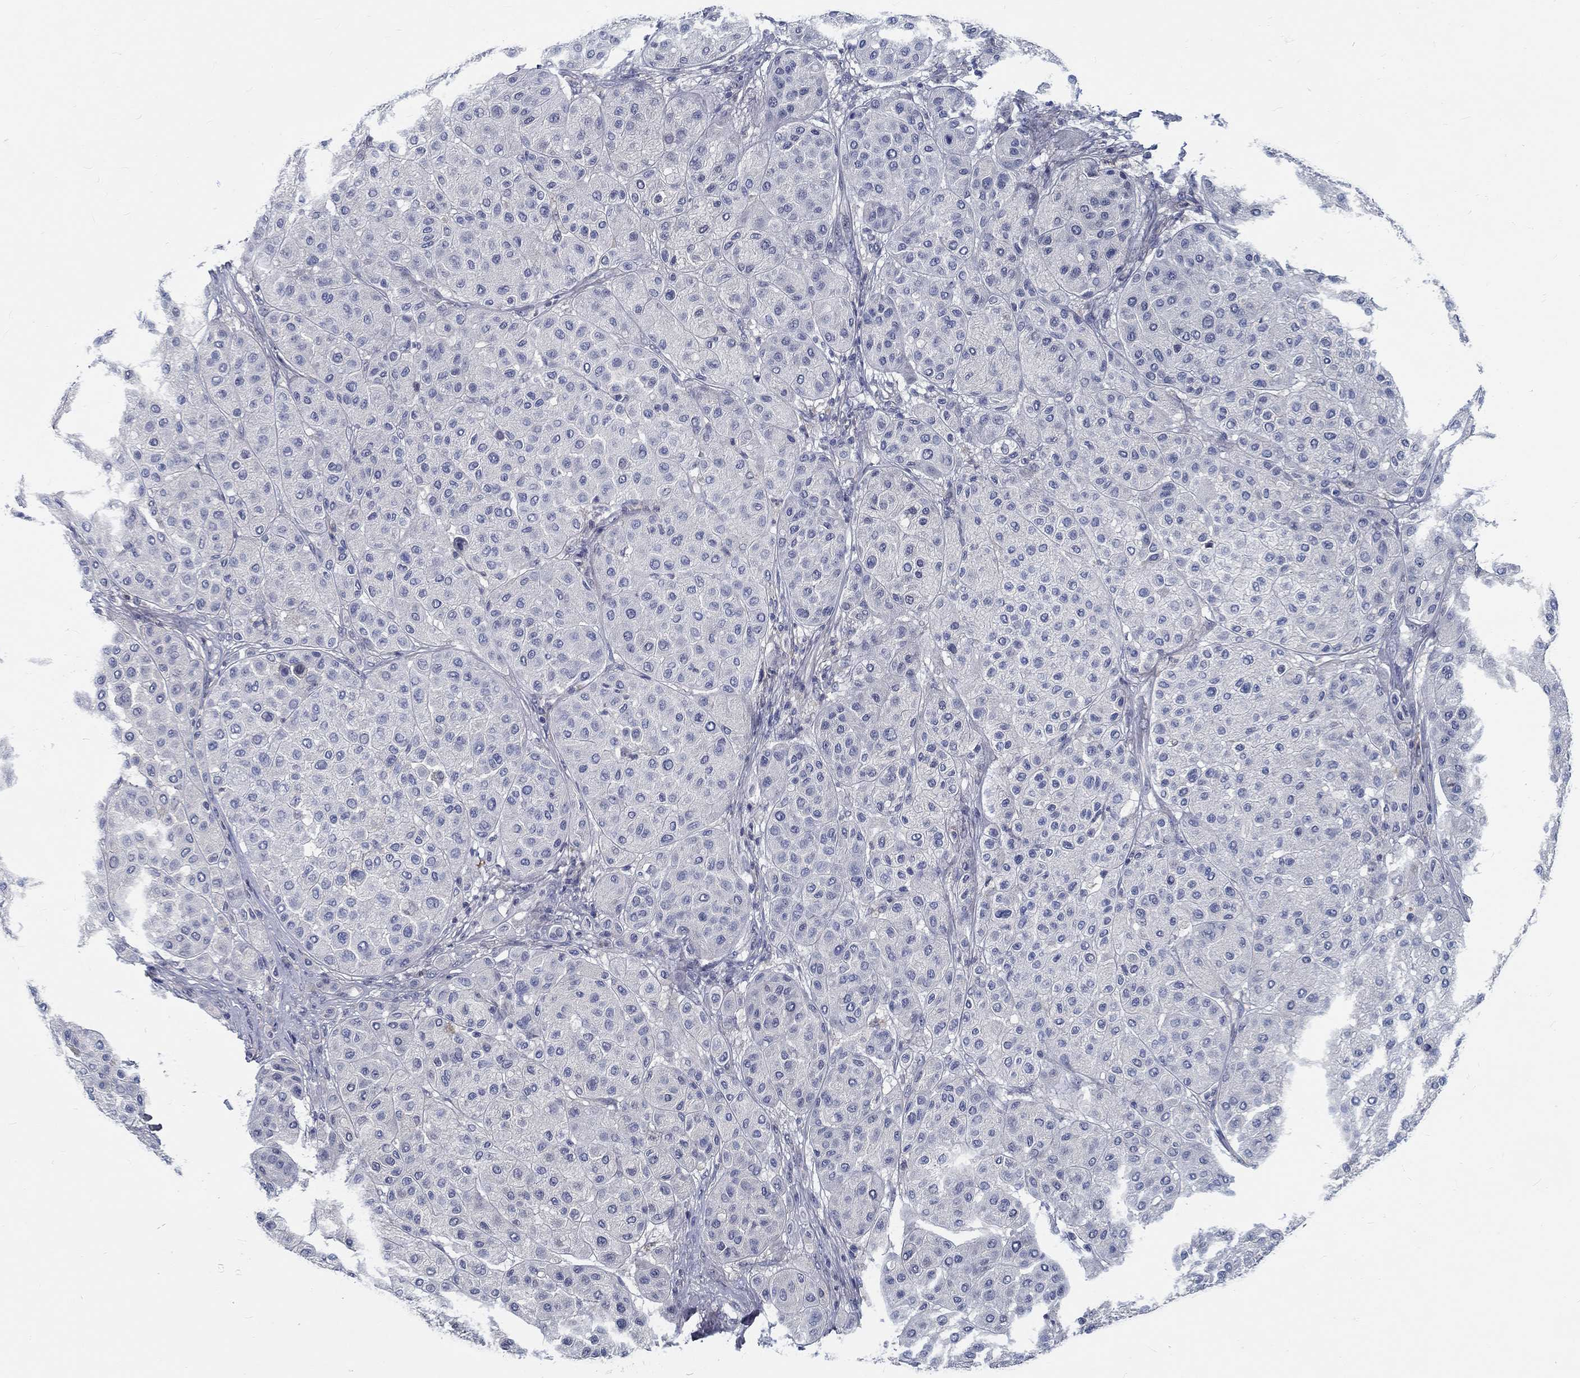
{"staining": {"intensity": "negative", "quantity": "none", "location": "none"}, "tissue": "melanoma", "cell_type": "Tumor cells", "image_type": "cancer", "snomed": [{"axis": "morphology", "description": "Malignant melanoma, Metastatic site"}, {"axis": "topography", "description": "Smooth muscle"}], "caption": "IHC histopathology image of neoplastic tissue: human malignant melanoma (metastatic site) stained with DAB (3,3'-diaminobenzidine) exhibits no significant protein expression in tumor cells. (DAB immunohistochemistry with hematoxylin counter stain).", "gene": "MYBPC1", "patient": {"sex": "male", "age": 41}}